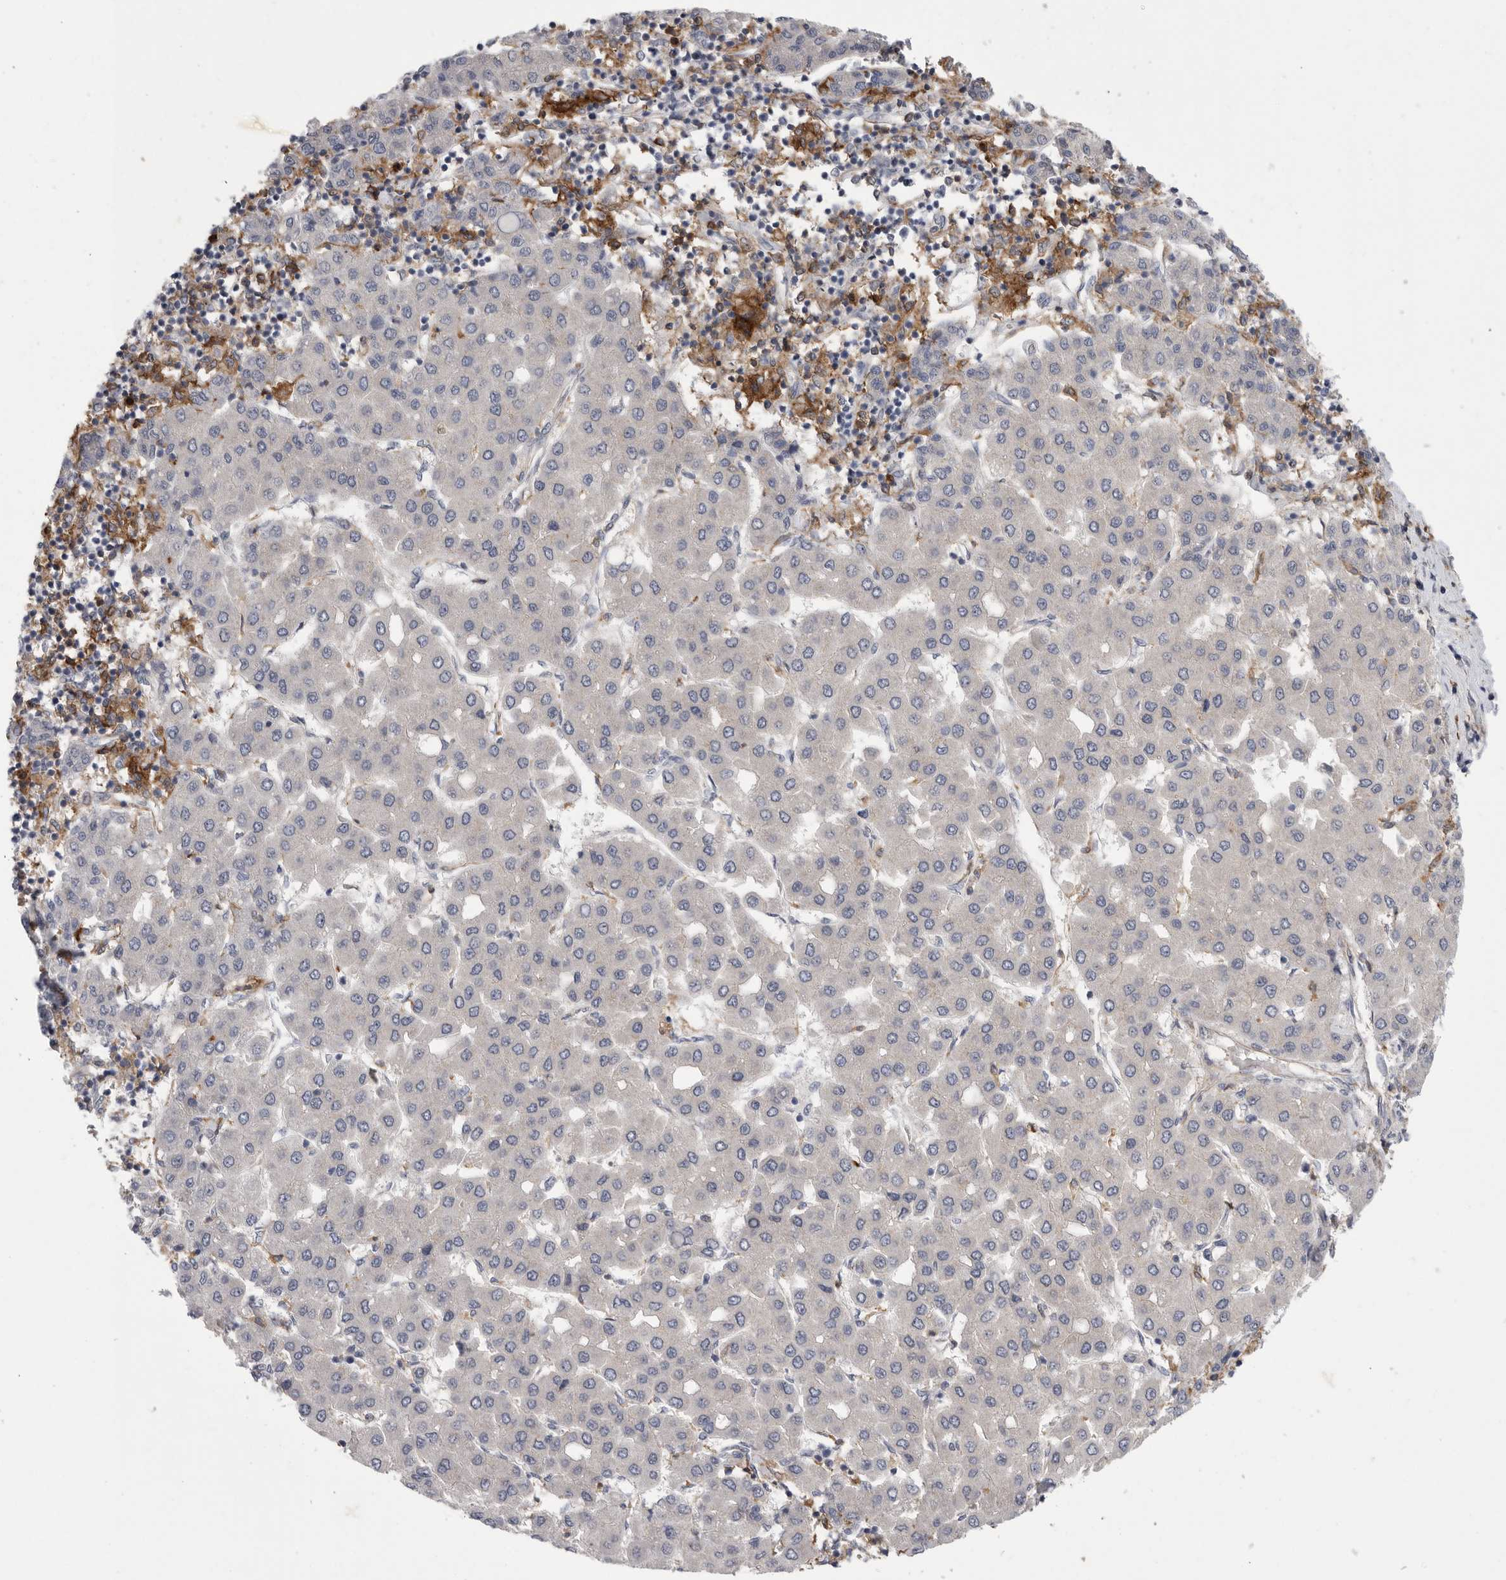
{"staining": {"intensity": "negative", "quantity": "none", "location": "none"}, "tissue": "liver cancer", "cell_type": "Tumor cells", "image_type": "cancer", "snomed": [{"axis": "morphology", "description": "Carcinoma, Hepatocellular, NOS"}, {"axis": "topography", "description": "Liver"}], "caption": "DAB immunohistochemical staining of liver hepatocellular carcinoma exhibits no significant positivity in tumor cells.", "gene": "SIGLEC10", "patient": {"sex": "male", "age": 65}}